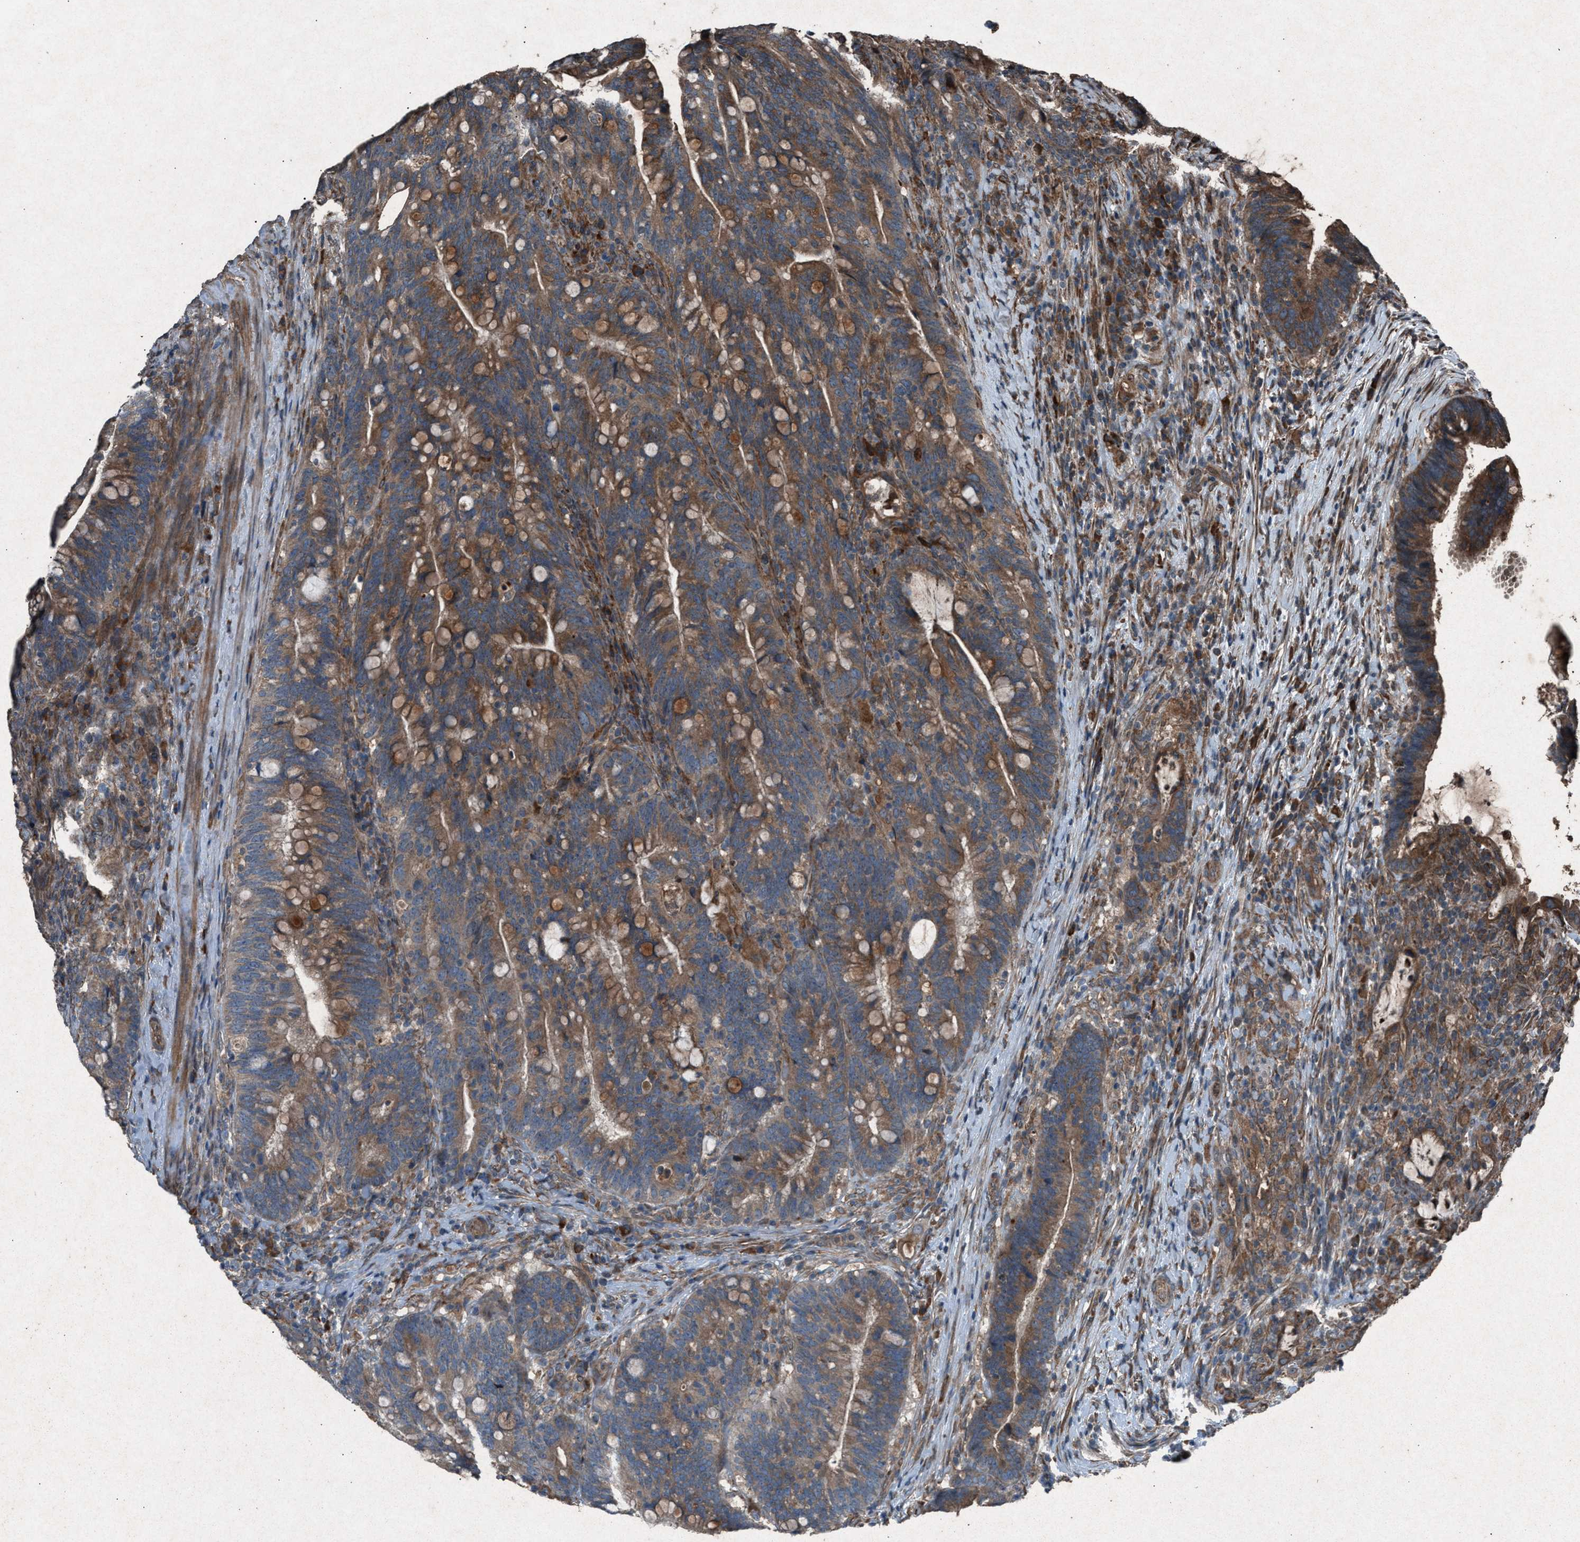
{"staining": {"intensity": "moderate", "quantity": ">75%", "location": "cytoplasmic/membranous"}, "tissue": "colorectal cancer", "cell_type": "Tumor cells", "image_type": "cancer", "snomed": [{"axis": "morphology", "description": "Adenocarcinoma, NOS"}, {"axis": "topography", "description": "Colon"}], "caption": "Tumor cells reveal moderate cytoplasmic/membranous expression in about >75% of cells in colorectal cancer.", "gene": "CALR", "patient": {"sex": "female", "age": 66}}